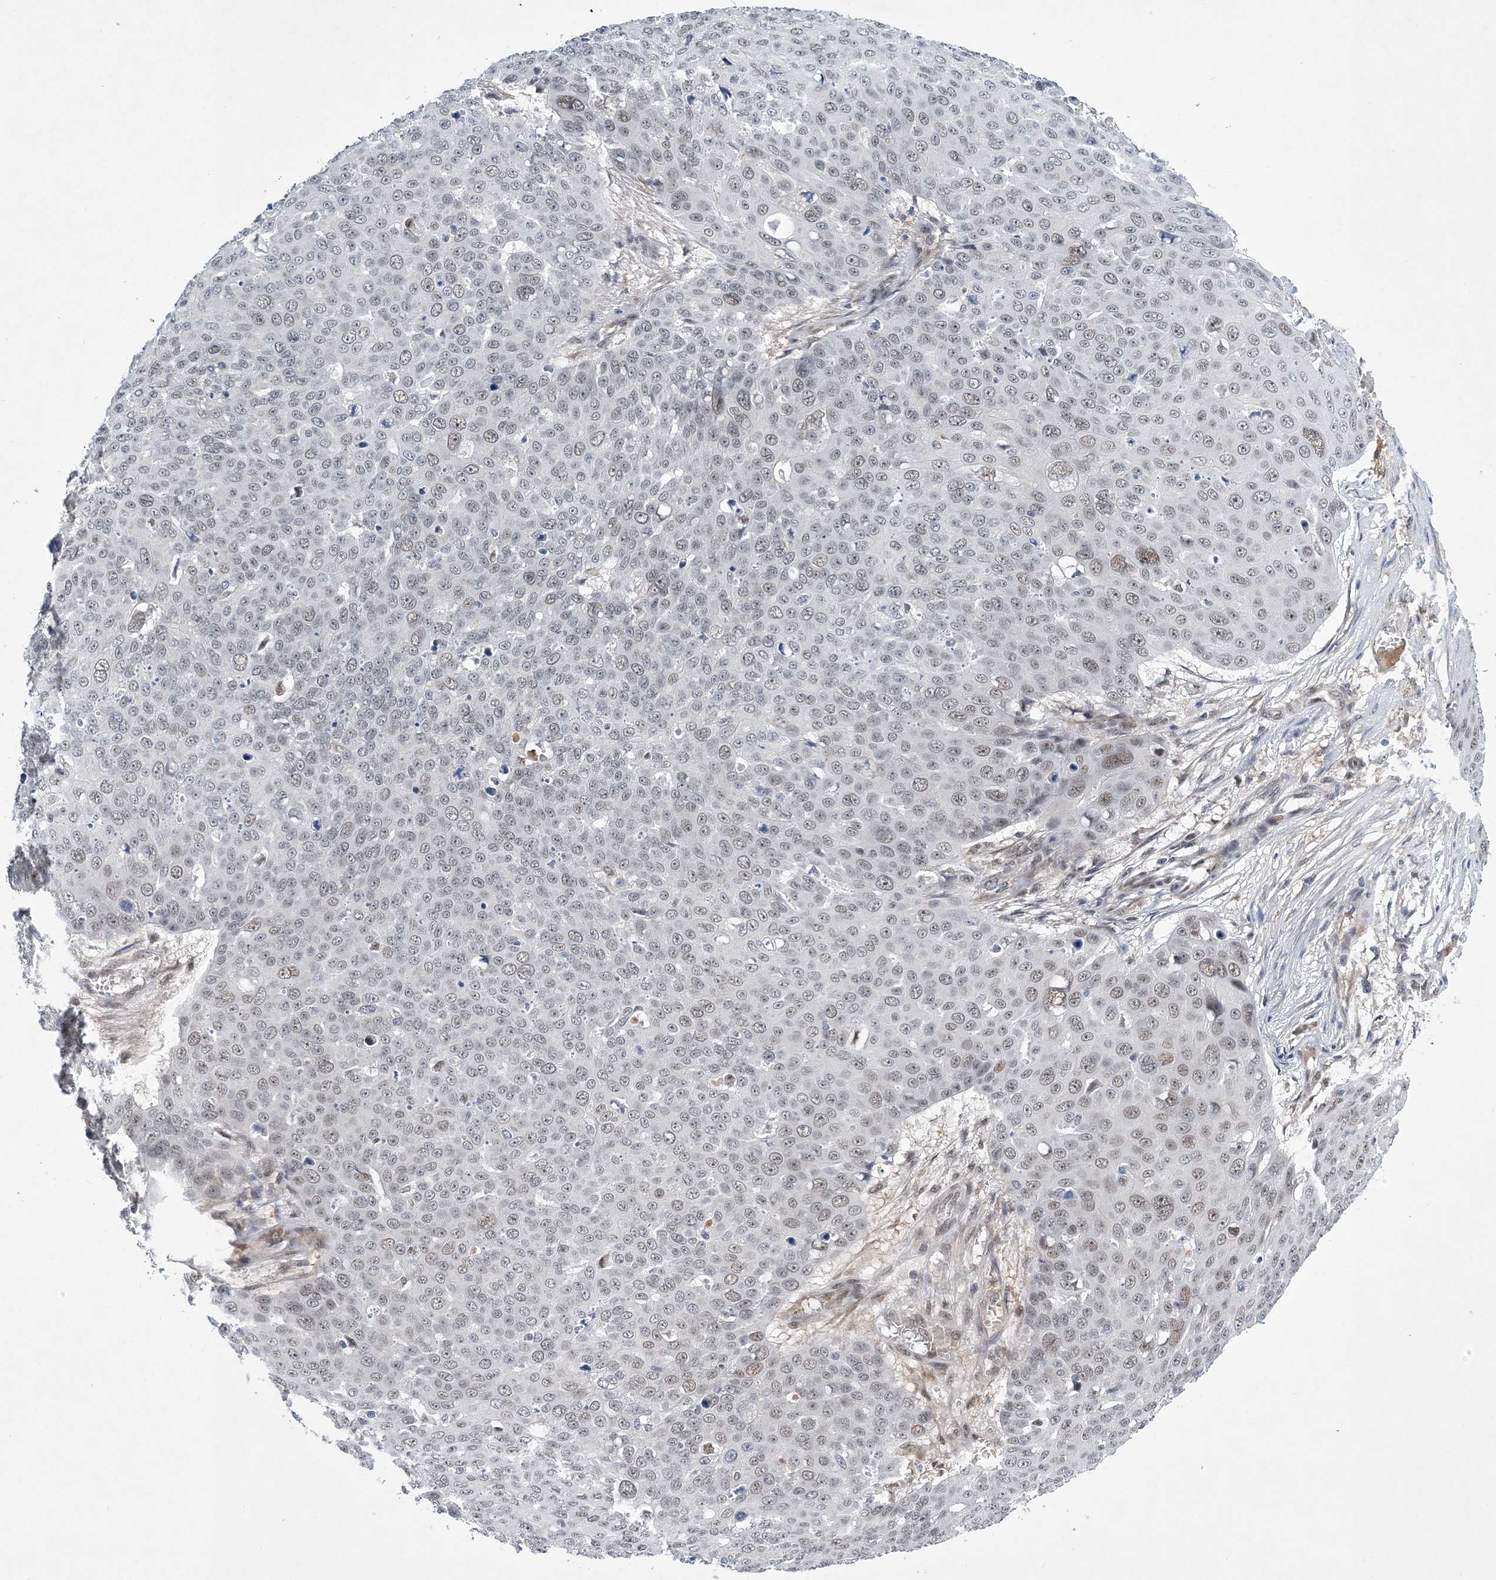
{"staining": {"intensity": "weak", "quantity": "25%-75%", "location": "nuclear"}, "tissue": "skin cancer", "cell_type": "Tumor cells", "image_type": "cancer", "snomed": [{"axis": "morphology", "description": "Squamous cell carcinoma, NOS"}, {"axis": "topography", "description": "Skin"}], "caption": "Skin squamous cell carcinoma tissue demonstrates weak nuclear positivity in about 25%-75% of tumor cells, visualized by immunohistochemistry. (IHC, brightfield microscopy, high magnification).", "gene": "FAM217A", "patient": {"sex": "male", "age": 71}}